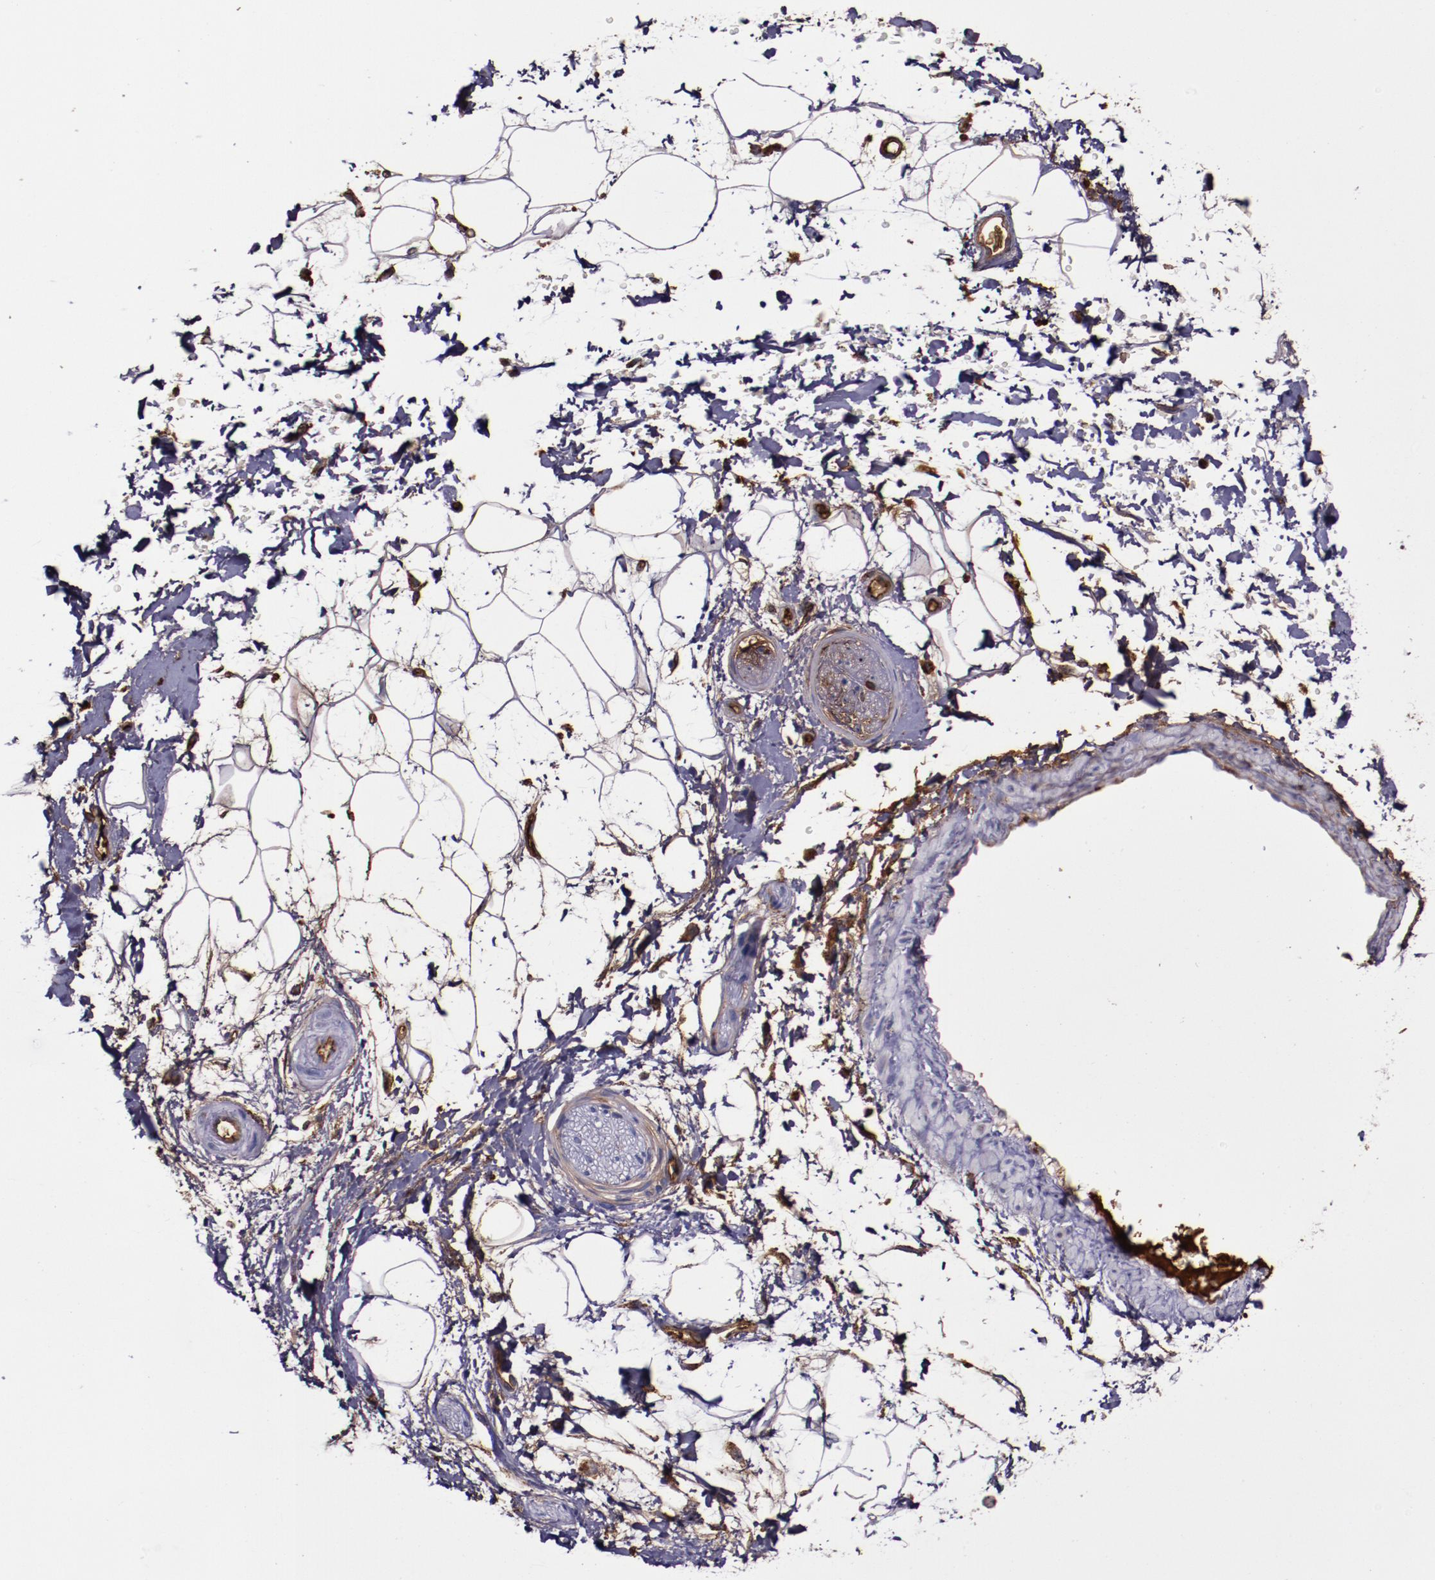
{"staining": {"intensity": "moderate", "quantity": "25%-75%", "location": "cytoplasmic/membranous"}, "tissue": "adipose tissue", "cell_type": "Adipocytes", "image_type": "normal", "snomed": [{"axis": "morphology", "description": "Normal tissue, NOS"}, {"axis": "topography", "description": "Soft tissue"}], "caption": "A brown stain labels moderate cytoplasmic/membranous expression of a protein in adipocytes of benign human adipose tissue.", "gene": "A2M", "patient": {"sex": "male", "age": 72}}